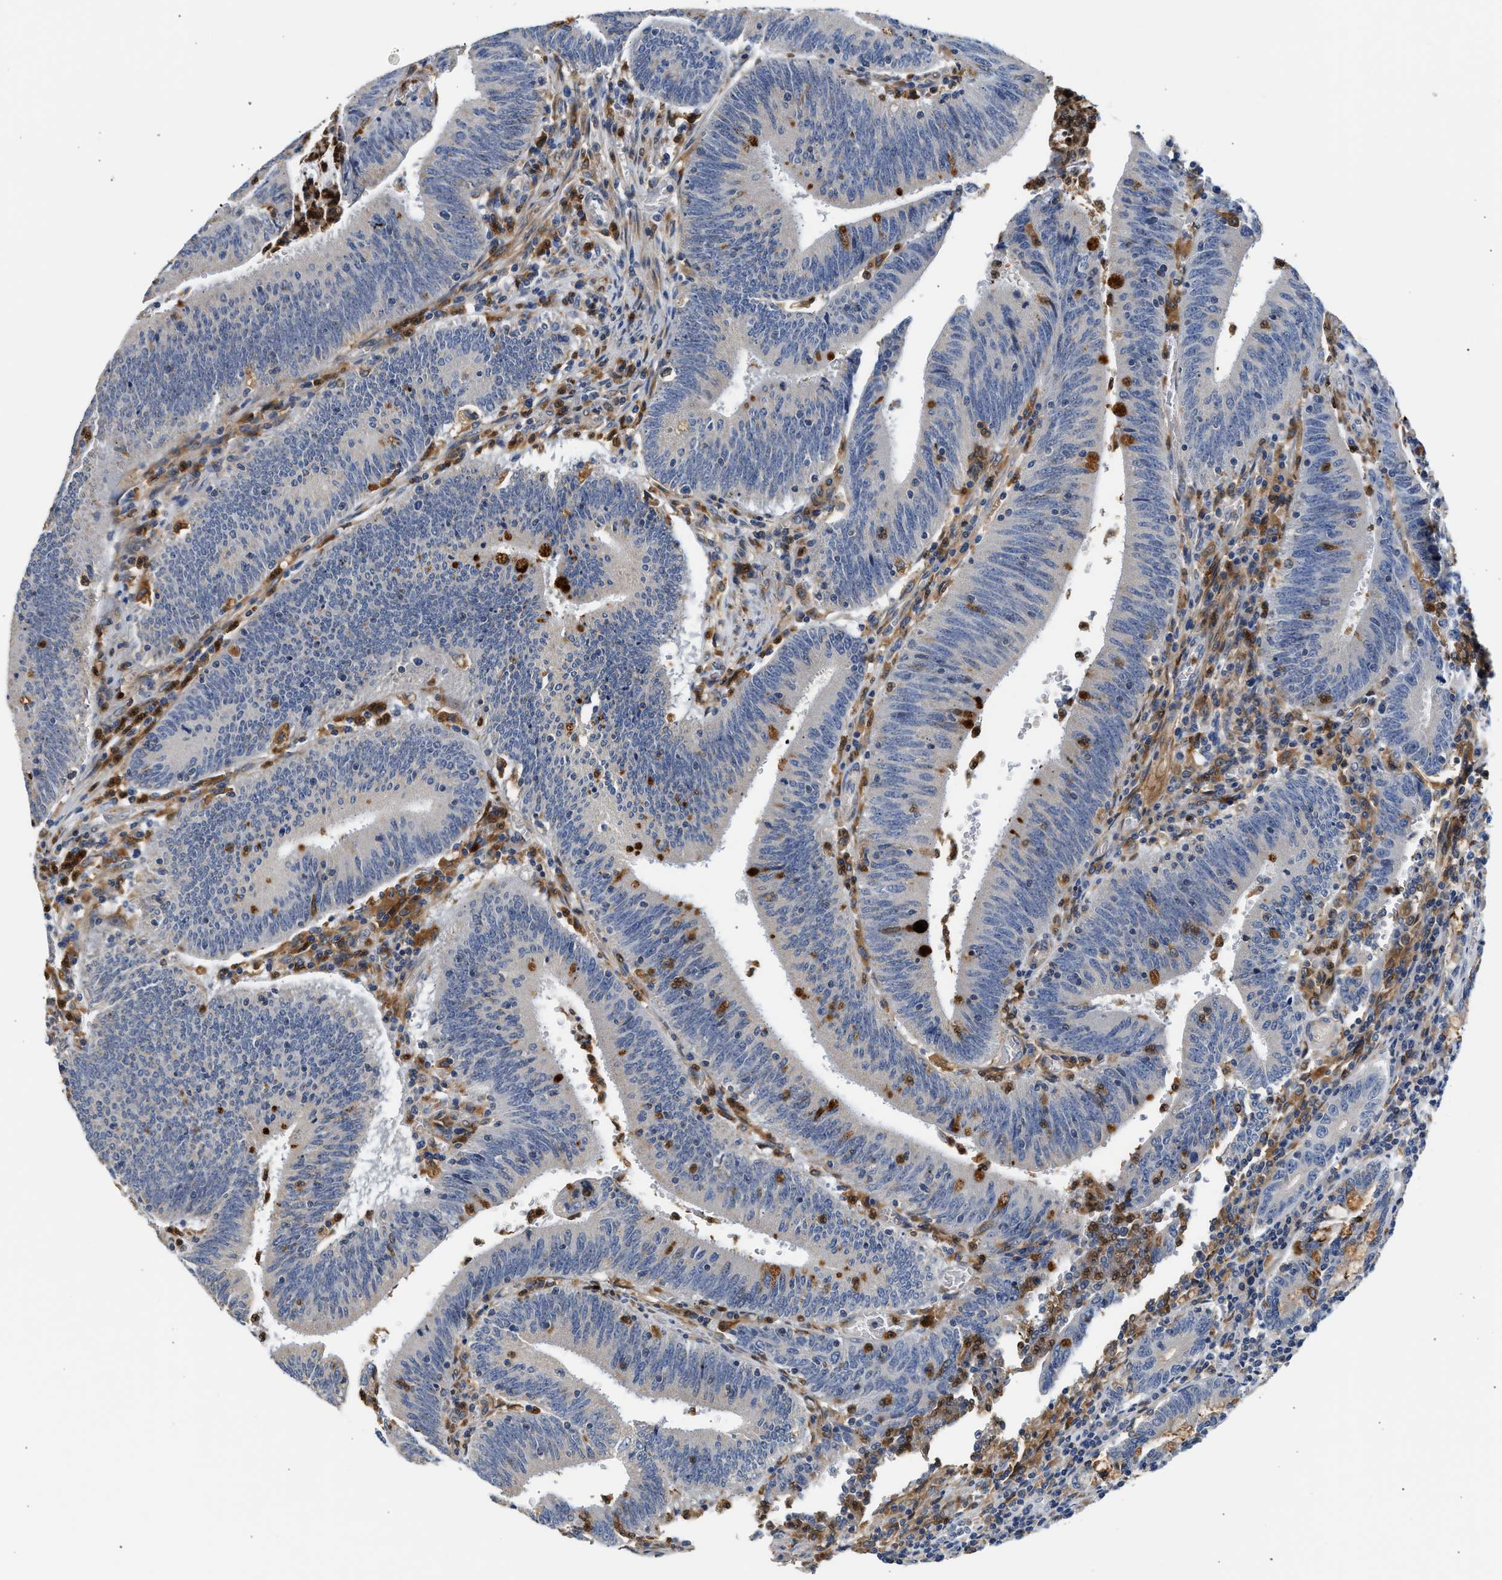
{"staining": {"intensity": "negative", "quantity": "none", "location": "none"}, "tissue": "colorectal cancer", "cell_type": "Tumor cells", "image_type": "cancer", "snomed": [{"axis": "morphology", "description": "Normal tissue, NOS"}, {"axis": "morphology", "description": "Adenocarcinoma, NOS"}, {"axis": "topography", "description": "Rectum"}], "caption": "A photomicrograph of colorectal cancer (adenocarcinoma) stained for a protein demonstrates no brown staining in tumor cells.", "gene": "RAB31", "patient": {"sex": "female", "age": 66}}